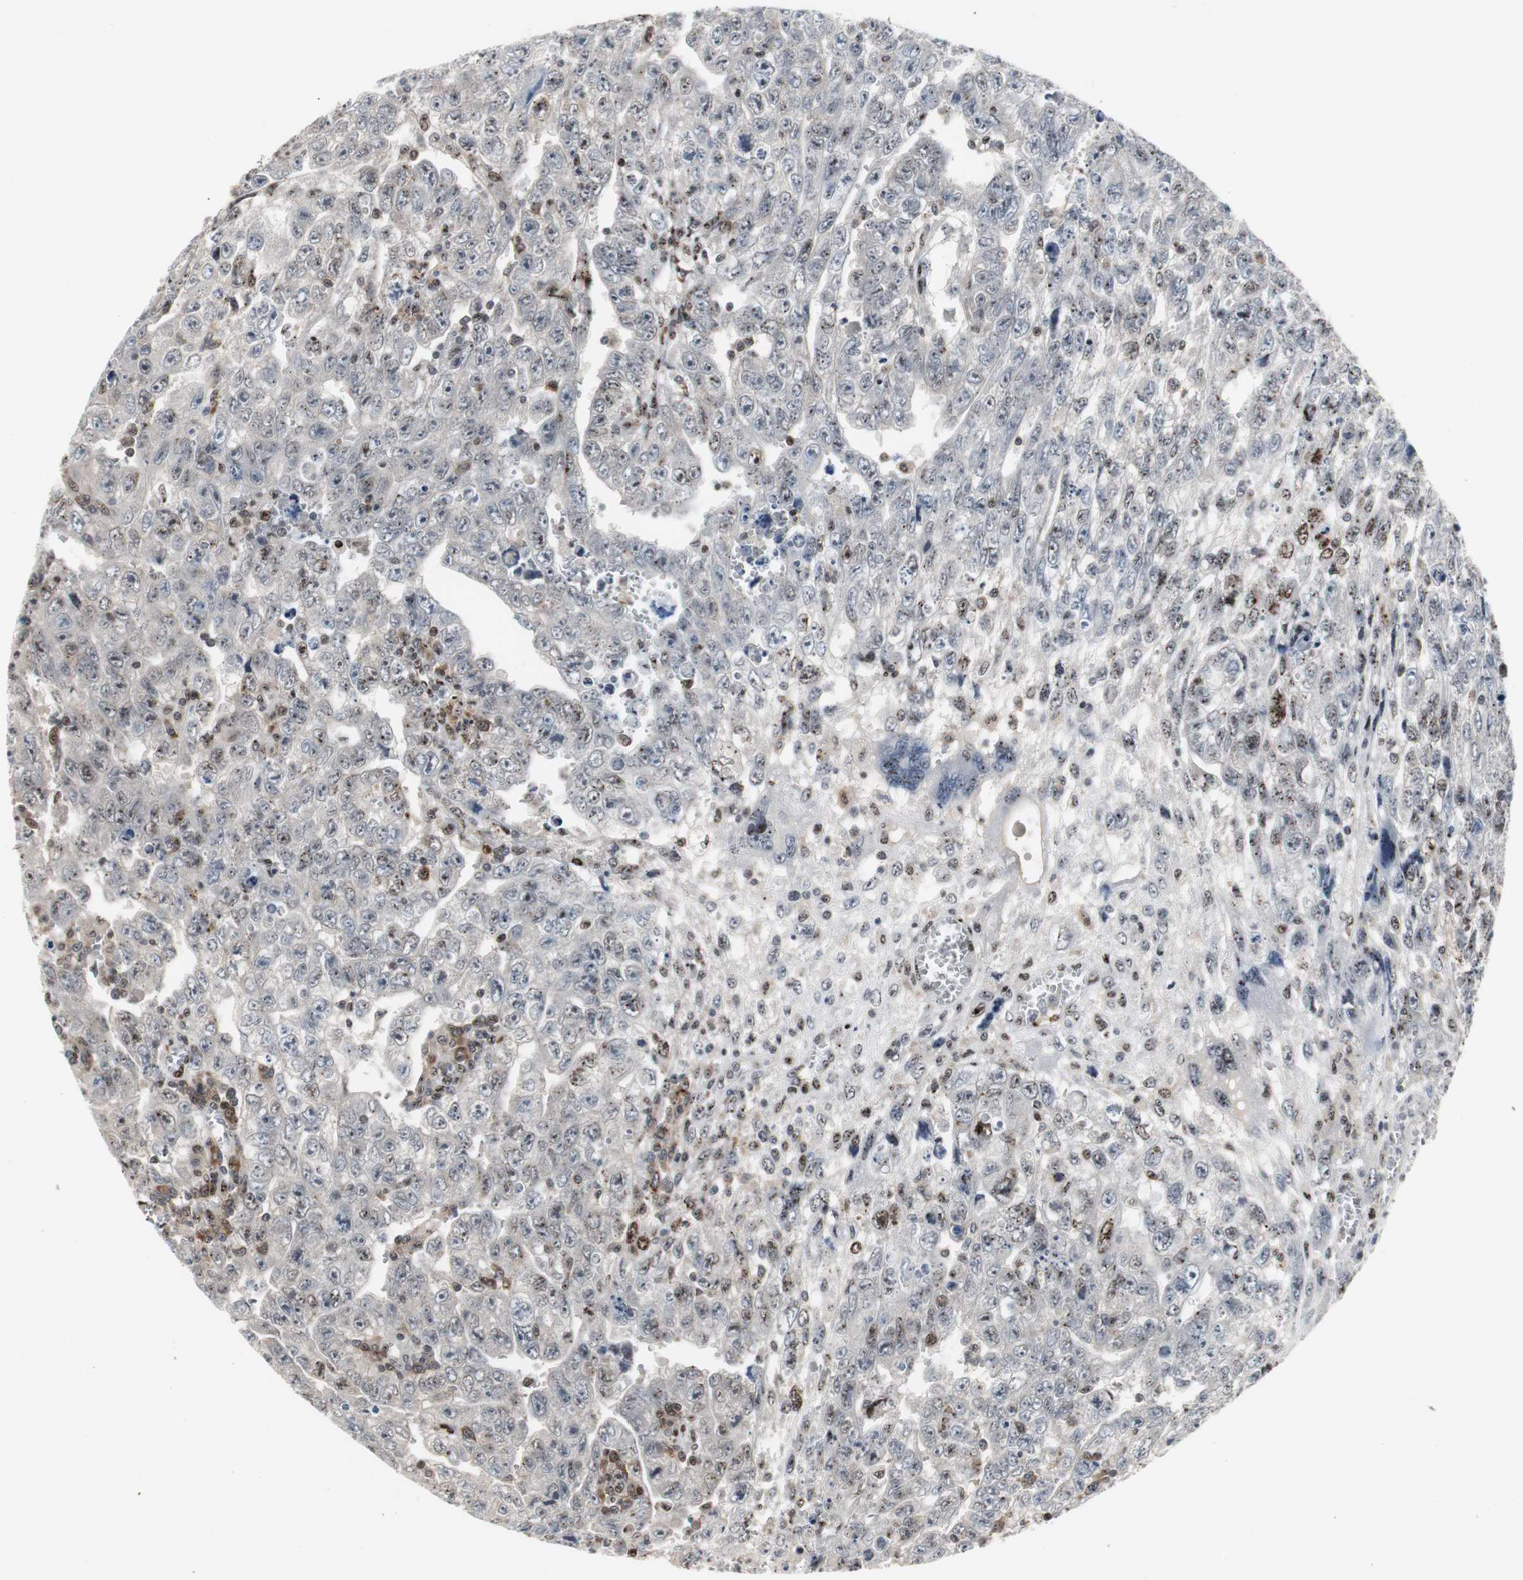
{"staining": {"intensity": "negative", "quantity": "none", "location": "none"}, "tissue": "testis cancer", "cell_type": "Tumor cells", "image_type": "cancer", "snomed": [{"axis": "morphology", "description": "Carcinoma, Embryonal, NOS"}, {"axis": "topography", "description": "Testis"}], "caption": "The immunohistochemistry (IHC) micrograph has no significant positivity in tumor cells of testis embryonal carcinoma tissue.", "gene": "GRK2", "patient": {"sex": "male", "age": 28}}